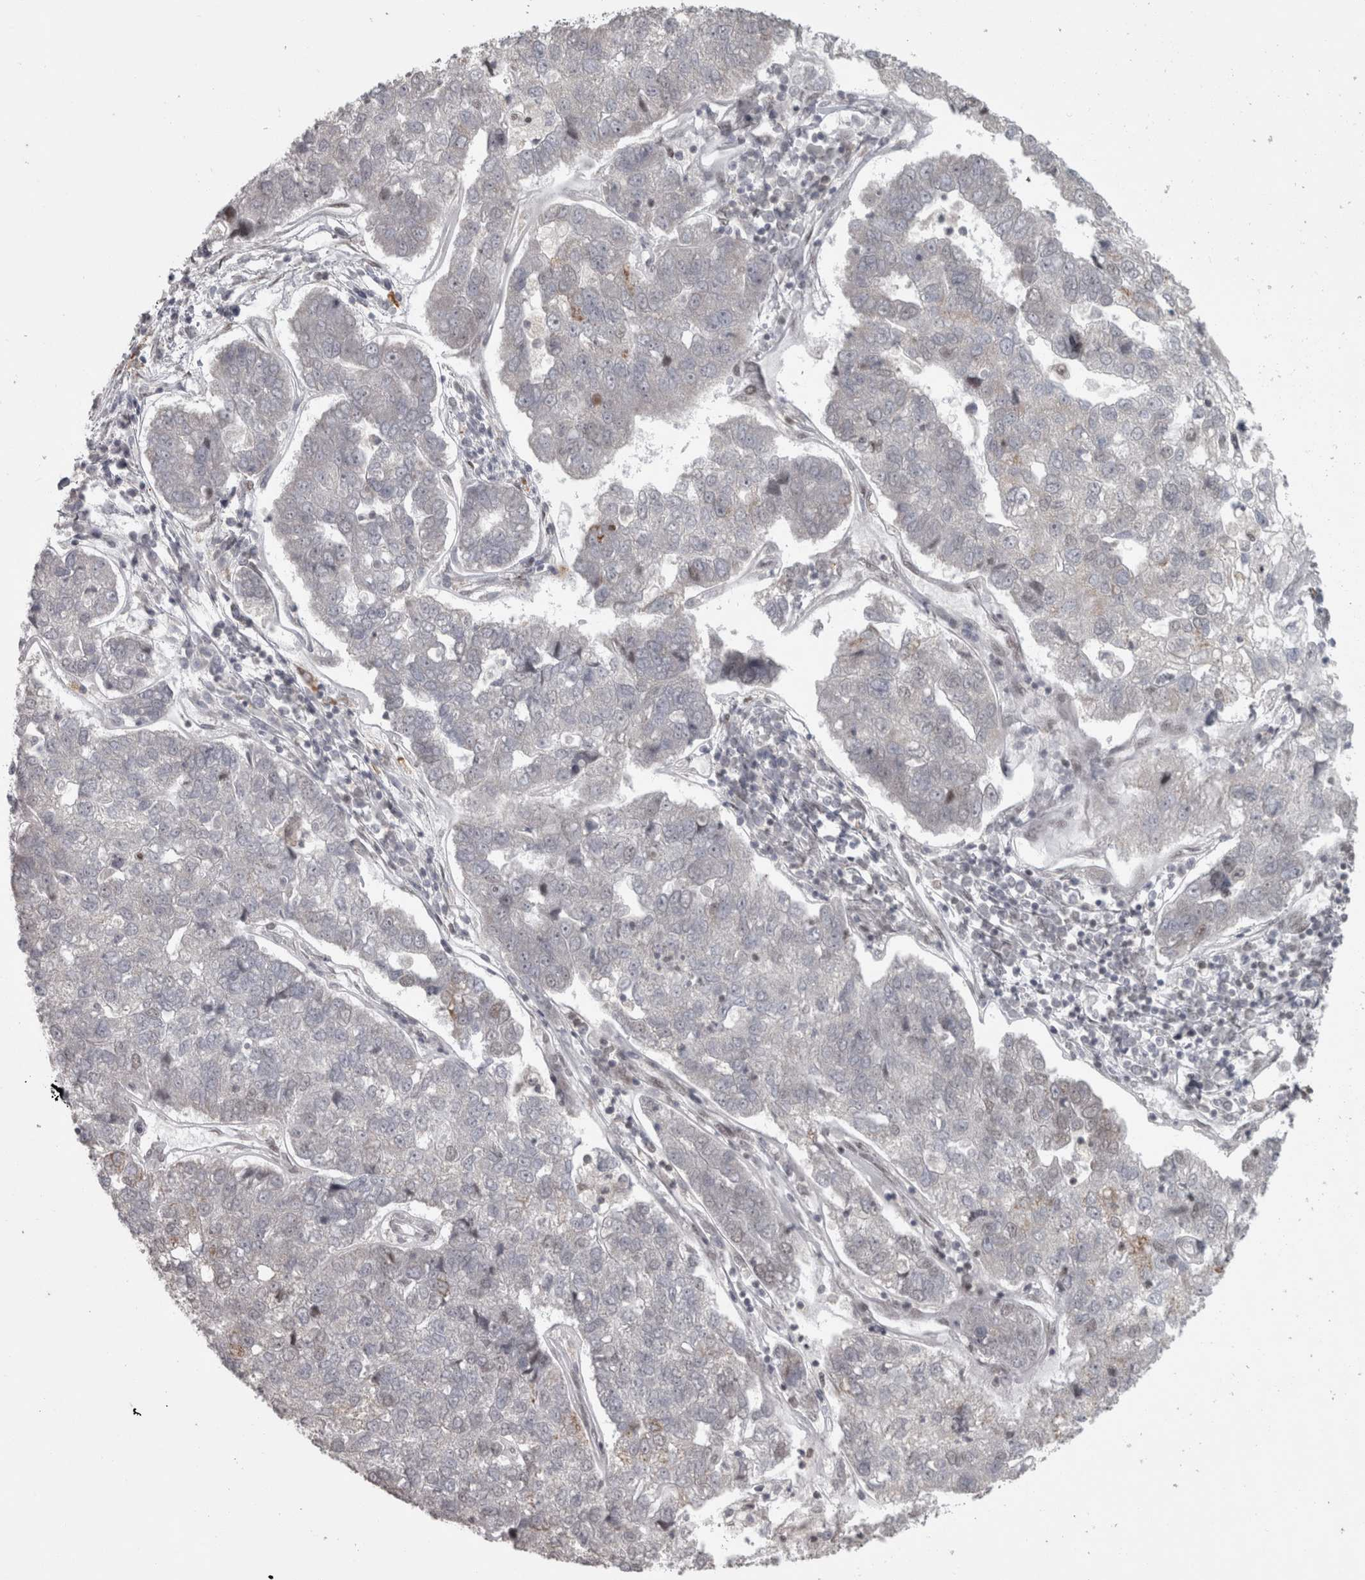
{"staining": {"intensity": "moderate", "quantity": "25%-75%", "location": "nuclear"}, "tissue": "pancreatic cancer", "cell_type": "Tumor cells", "image_type": "cancer", "snomed": [{"axis": "morphology", "description": "Adenocarcinoma, NOS"}, {"axis": "topography", "description": "Pancreas"}], "caption": "Immunohistochemistry (DAB) staining of human pancreatic cancer shows moderate nuclear protein expression in approximately 25%-75% of tumor cells. The protein is shown in brown color, while the nuclei are stained blue.", "gene": "MICU3", "patient": {"sex": "female", "age": 61}}